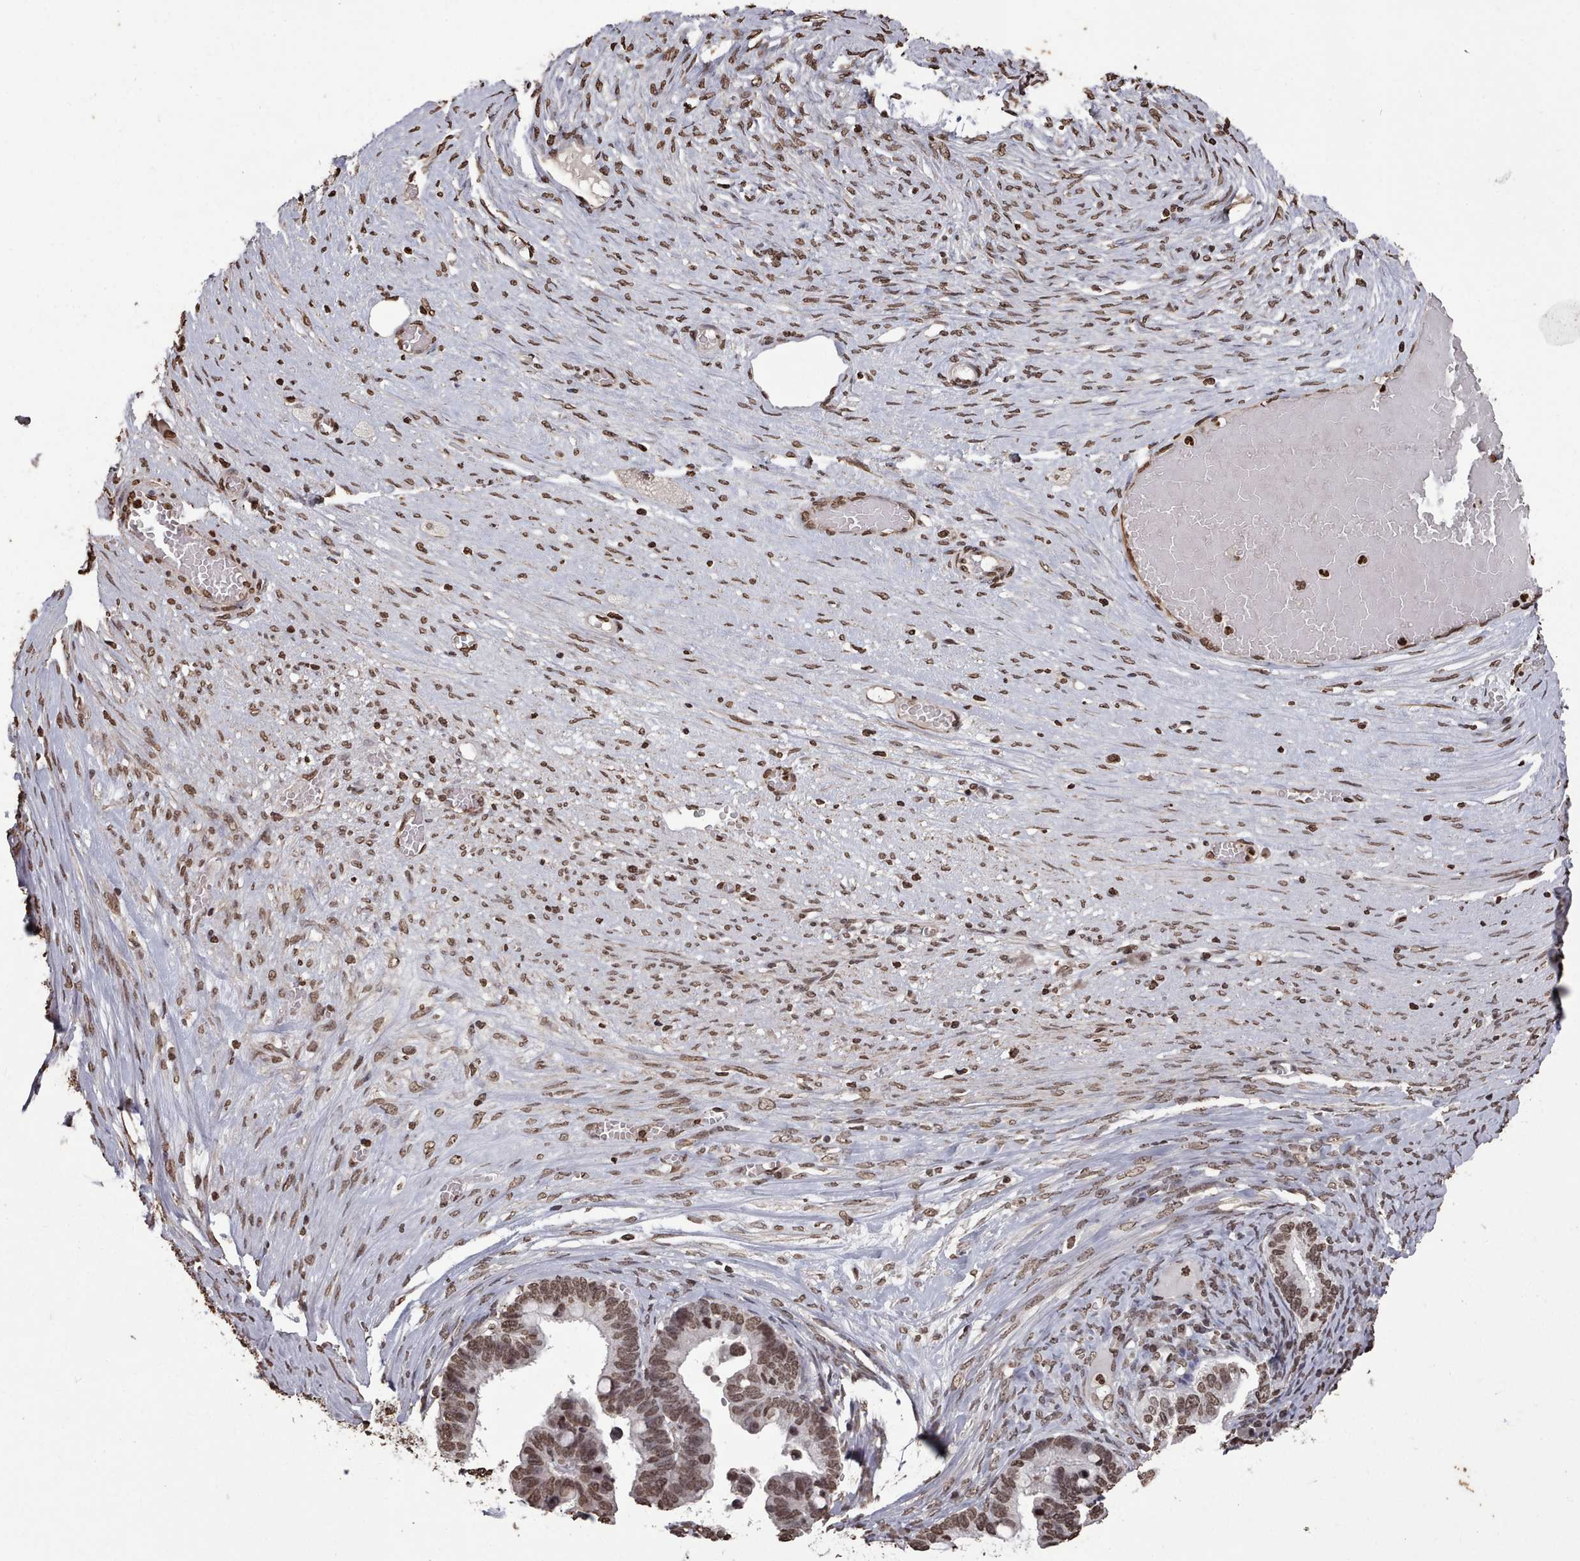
{"staining": {"intensity": "moderate", "quantity": ">75%", "location": "nuclear"}, "tissue": "ovarian cancer", "cell_type": "Tumor cells", "image_type": "cancer", "snomed": [{"axis": "morphology", "description": "Cystadenocarcinoma, serous, NOS"}, {"axis": "topography", "description": "Ovary"}], "caption": "This is an image of immunohistochemistry staining of ovarian cancer (serous cystadenocarcinoma), which shows moderate expression in the nuclear of tumor cells.", "gene": "PLEKHG5", "patient": {"sex": "female", "age": 56}}